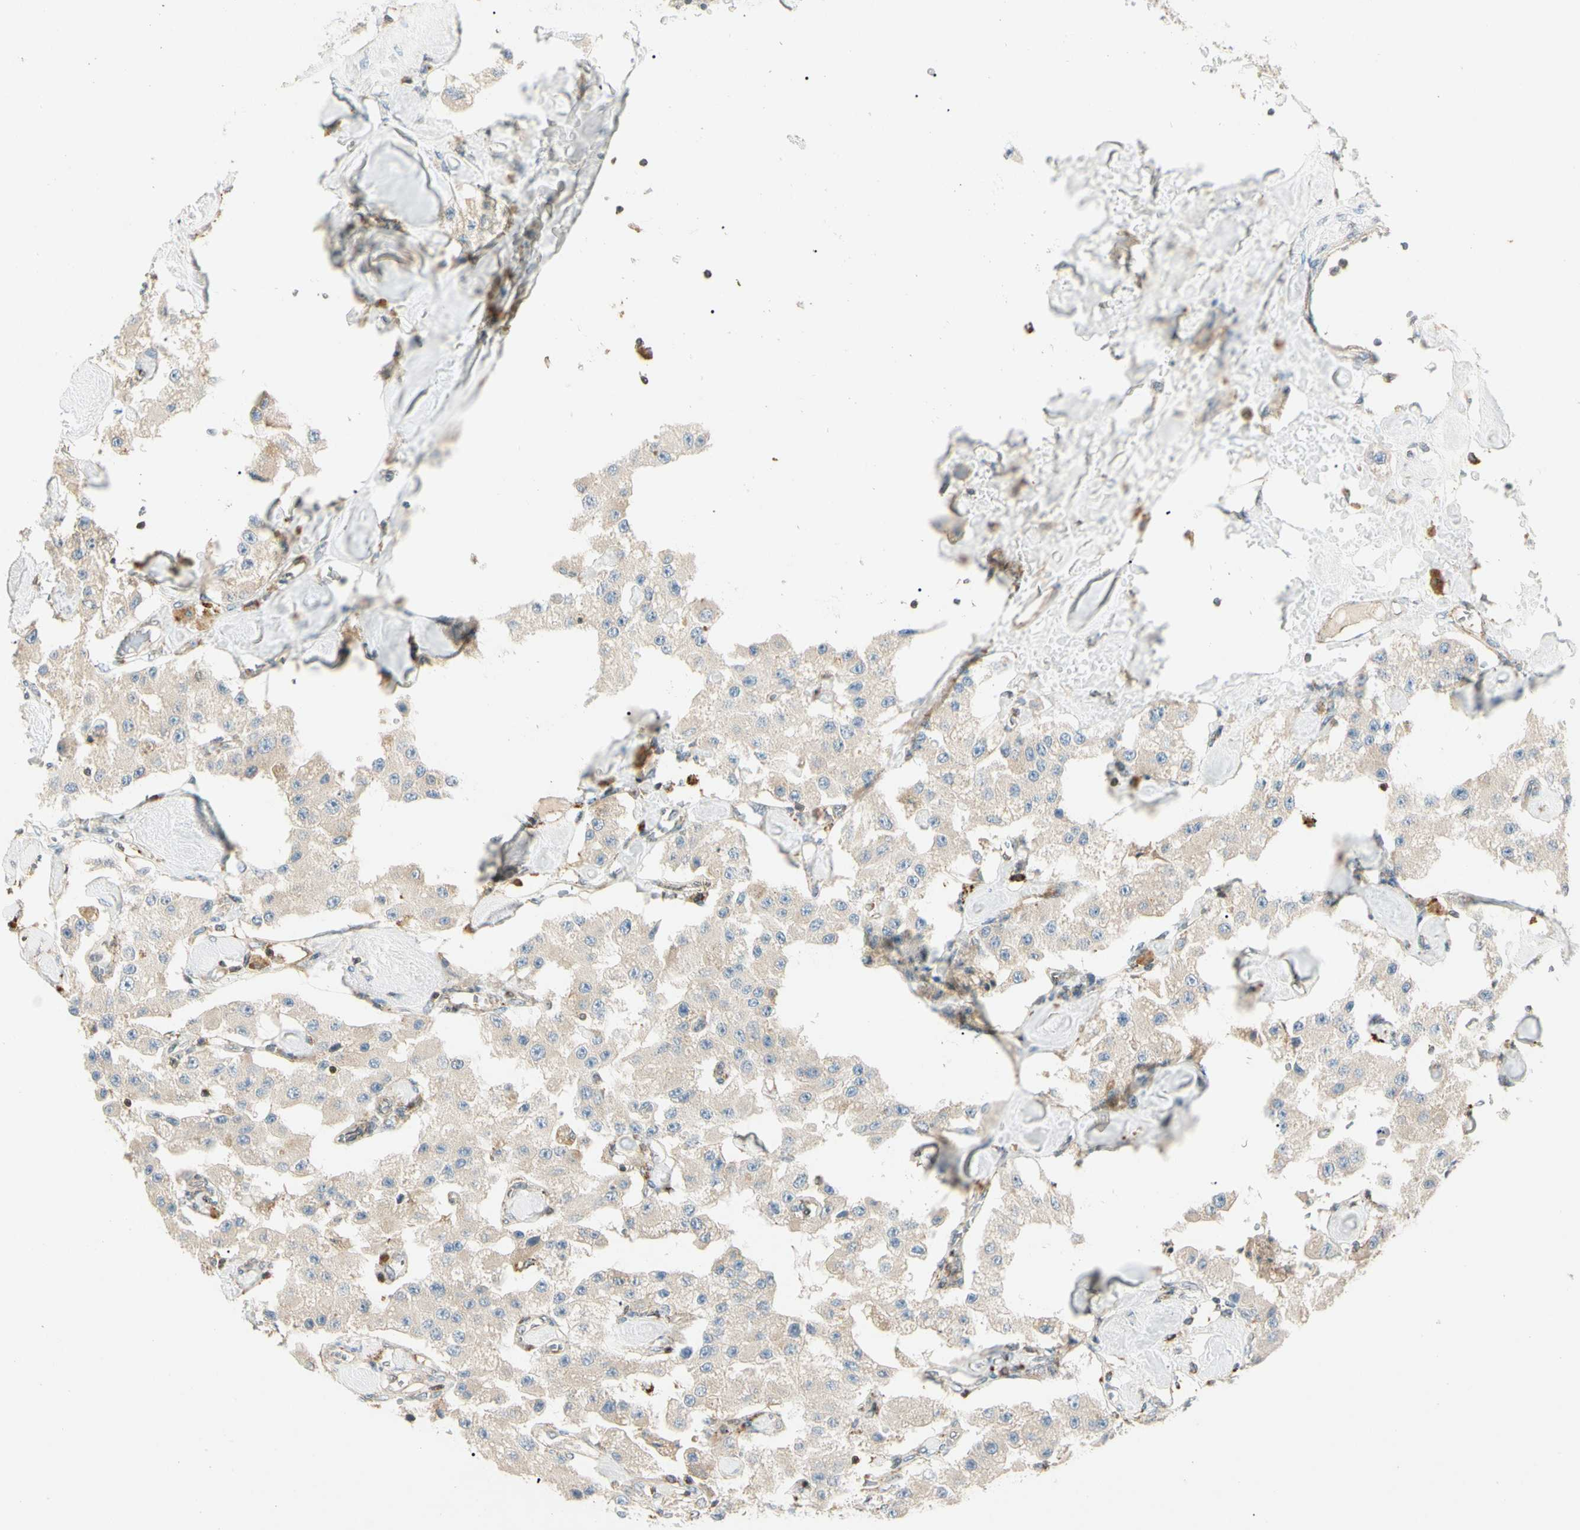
{"staining": {"intensity": "weak", "quantity": ">75%", "location": "cytoplasmic/membranous"}, "tissue": "carcinoid", "cell_type": "Tumor cells", "image_type": "cancer", "snomed": [{"axis": "morphology", "description": "Carcinoid, malignant, NOS"}, {"axis": "topography", "description": "Pancreas"}], "caption": "A micrograph showing weak cytoplasmic/membranous expression in about >75% of tumor cells in malignant carcinoid, as visualized by brown immunohistochemical staining.", "gene": "CDH6", "patient": {"sex": "male", "age": 41}}